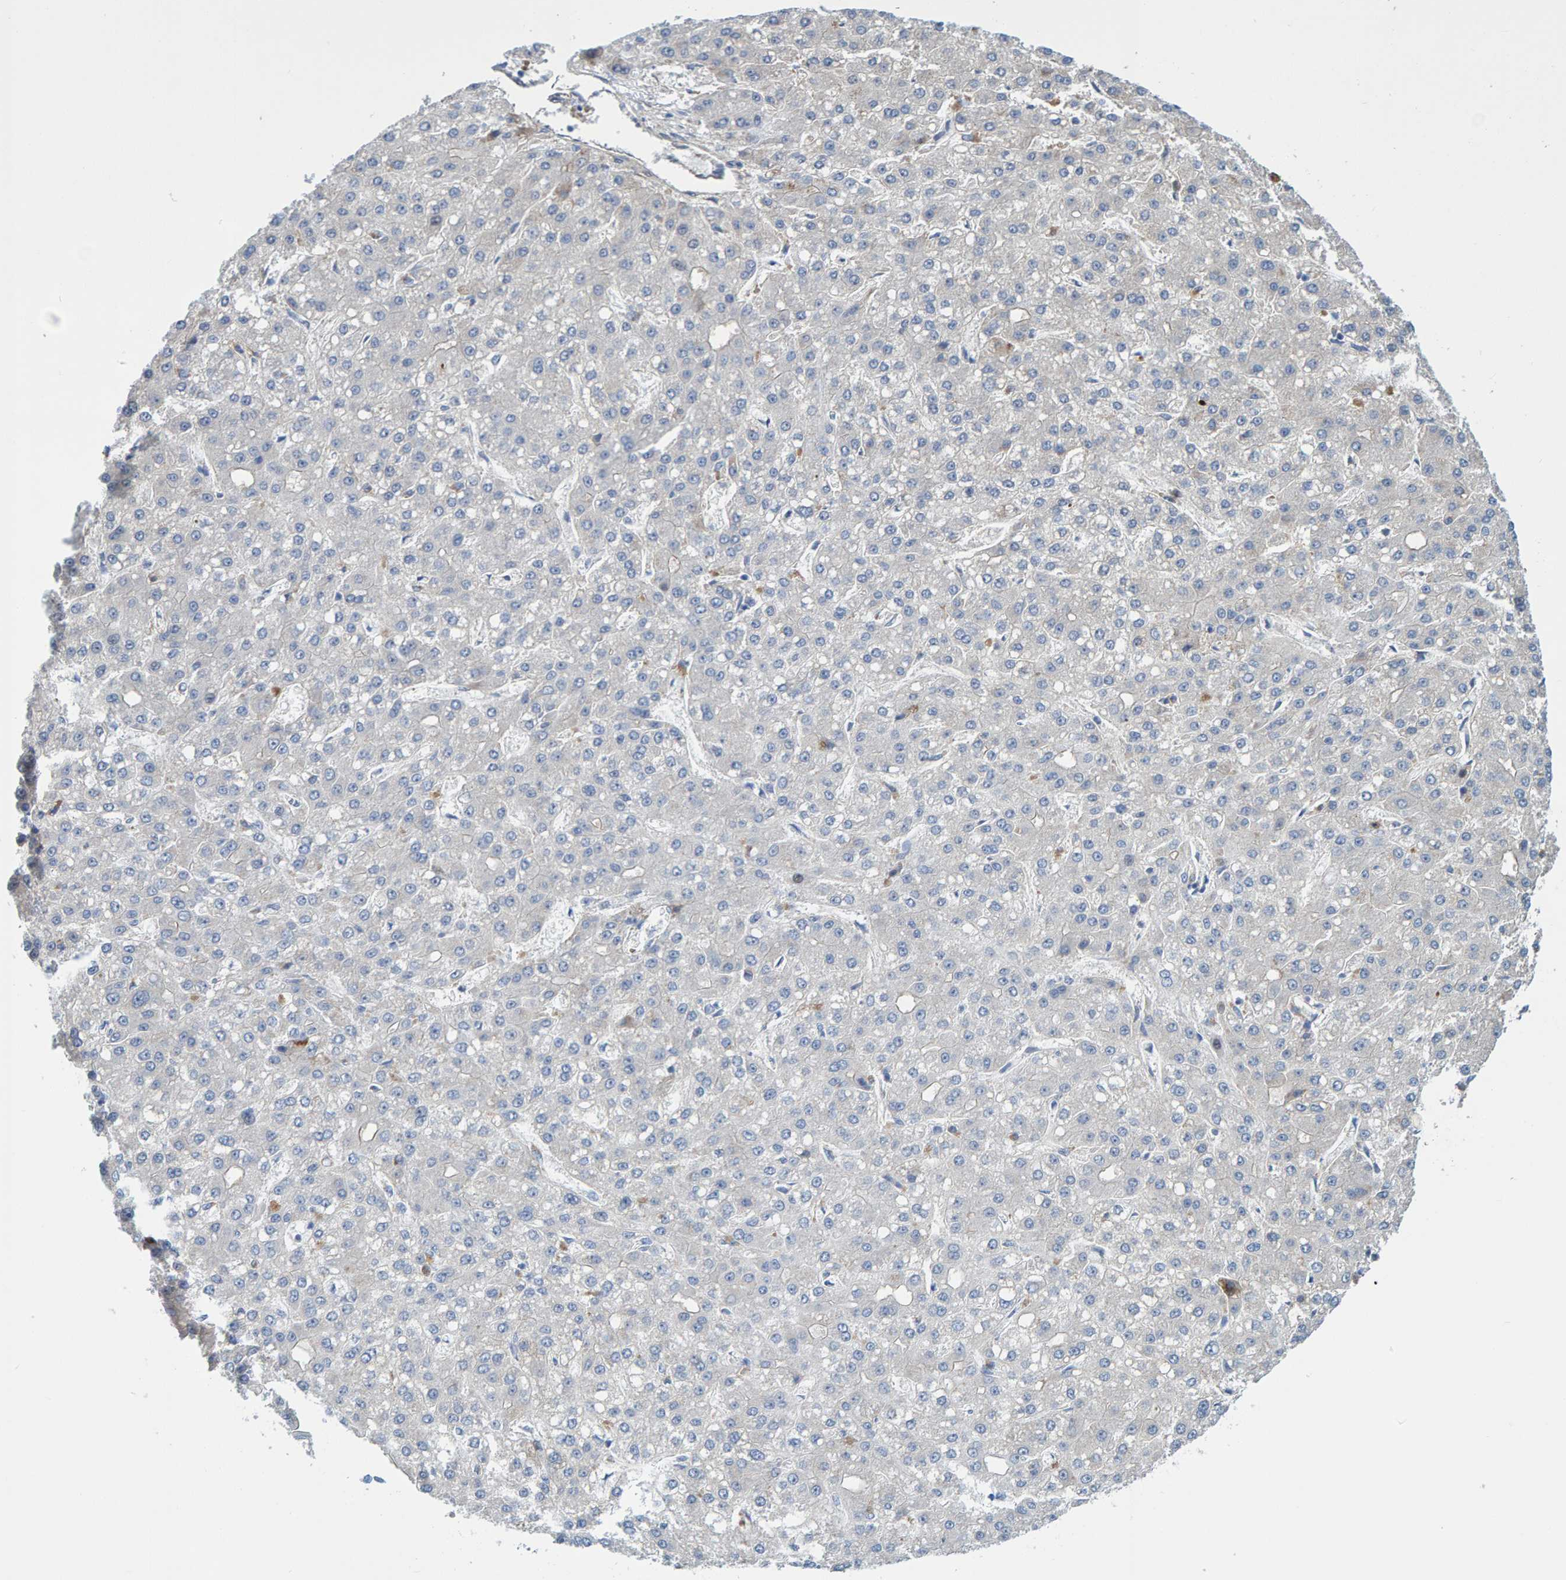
{"staining": {"intensity": "negative", "quantity": "none", "location": "none"}, "tissue": "liver cancer", "cell_type": "Tumor cells", "image_type": "cancer", "snomed": [{"axis": "morphology", "description": "Carcinoma, Hepatocellular, NOS"}, {"axis": "topography", "description": "Liver"}], "caption": "There is no significant staining in tumor cells of hepatocellular carcinoma (liver). Nuclei are stained in blue.", "gene": "POLG2", "patient": {"sex": "male", "age": 67}}